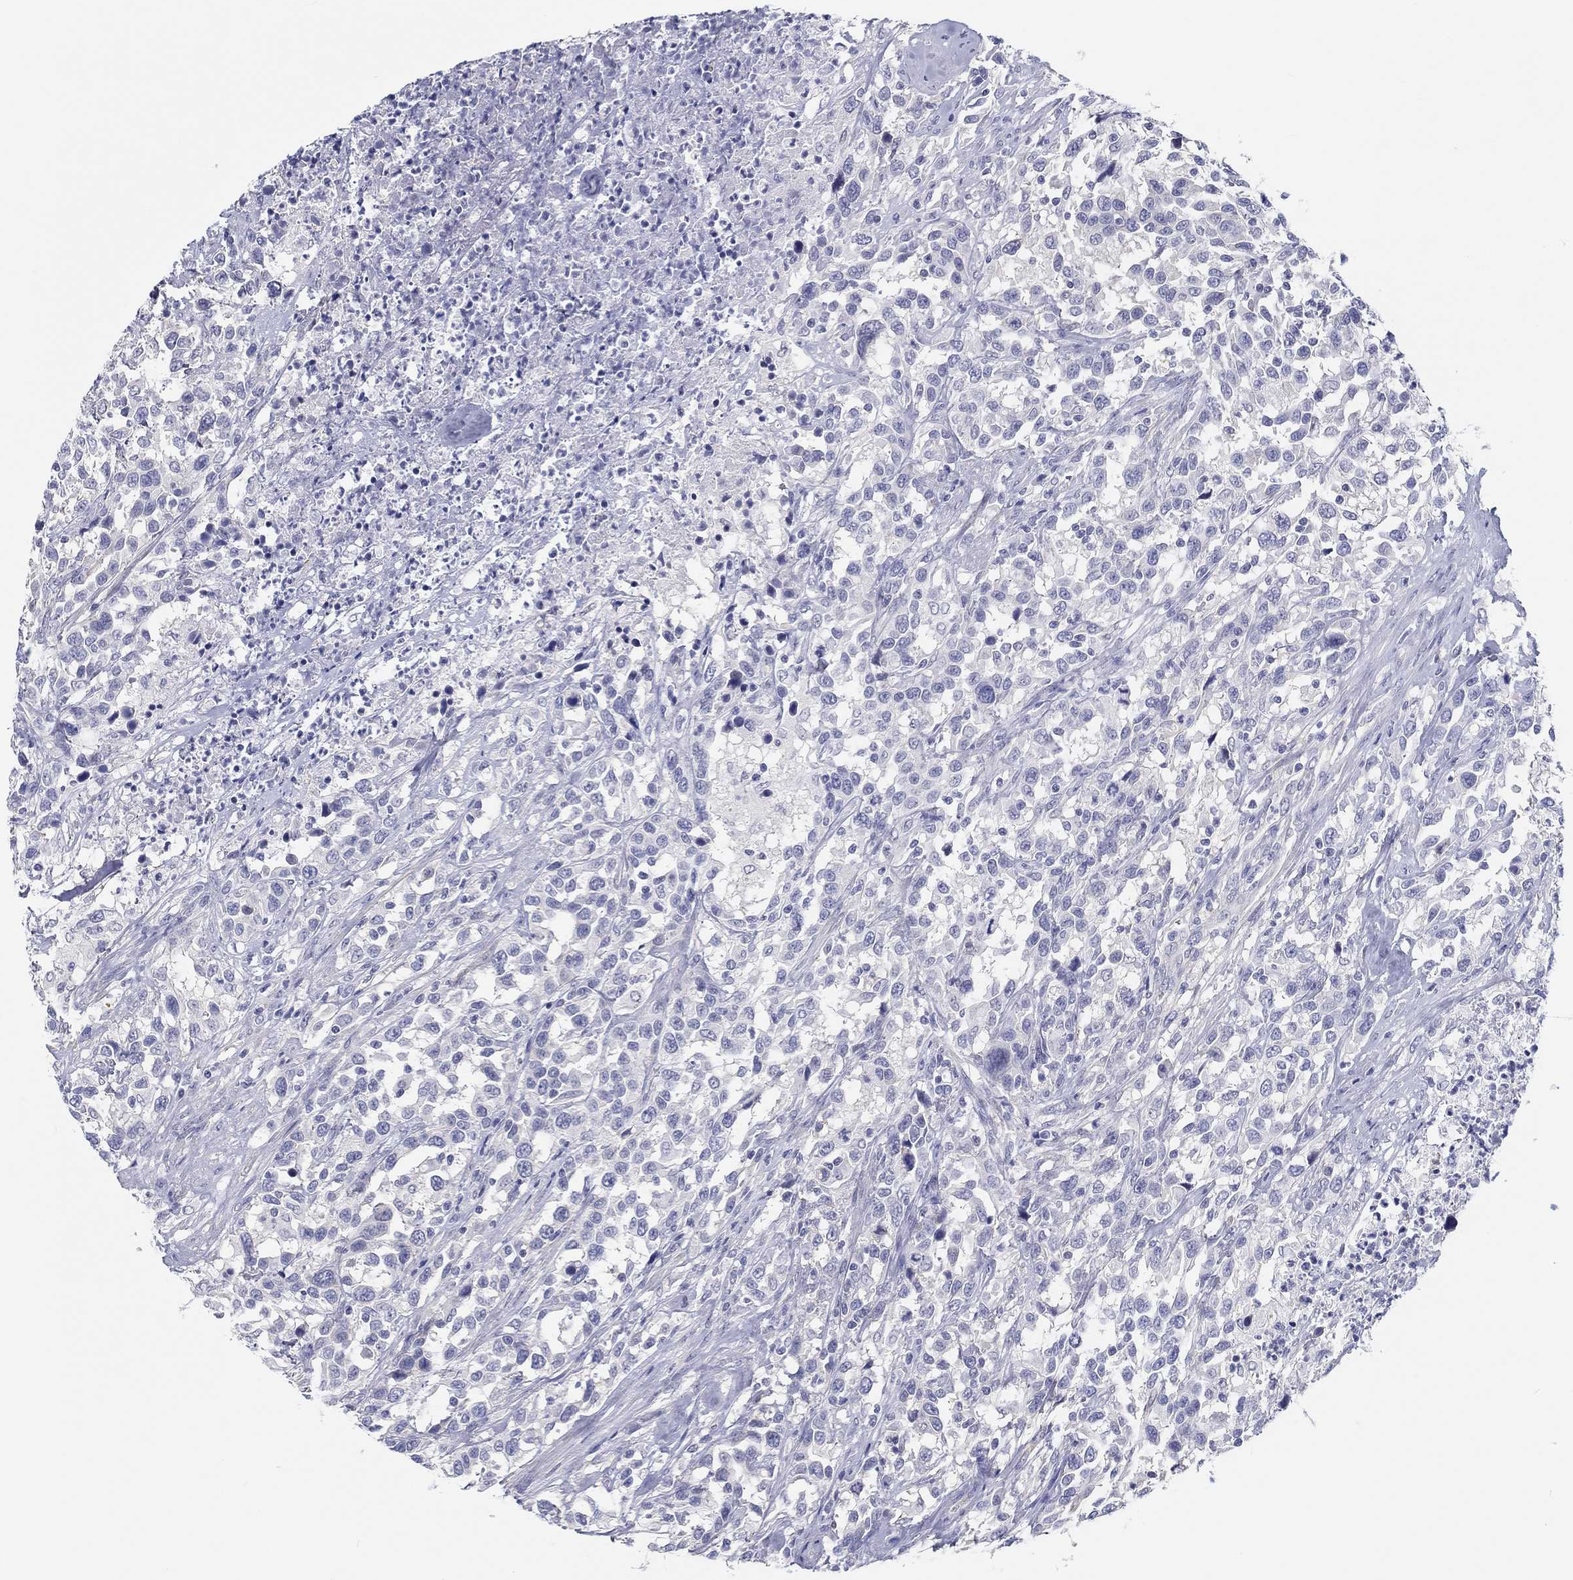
{"staining": {"intensity": "negative", "quantity": "none", "location": "none"}, "tissue": "urothelial cancer", "cell_type": "Tumor cells", "image_type": "cancer", "snomed": [{"axis": "morphology", "description": "Urothelial carcinoma, NOS"}, {"axis": "morphology", "description": "Urothelial carcinoma, High grade"}, {"axis": "topography", "description": "Urinary bladder"}], "caption": "High power microscopy image of an immunohistochemistry histopathology image of transitional cell carcinoma, revealing no significant expression in tumor cells.", "gene": "CRYGD", "patient": {"sex": "female", "age": 64}}